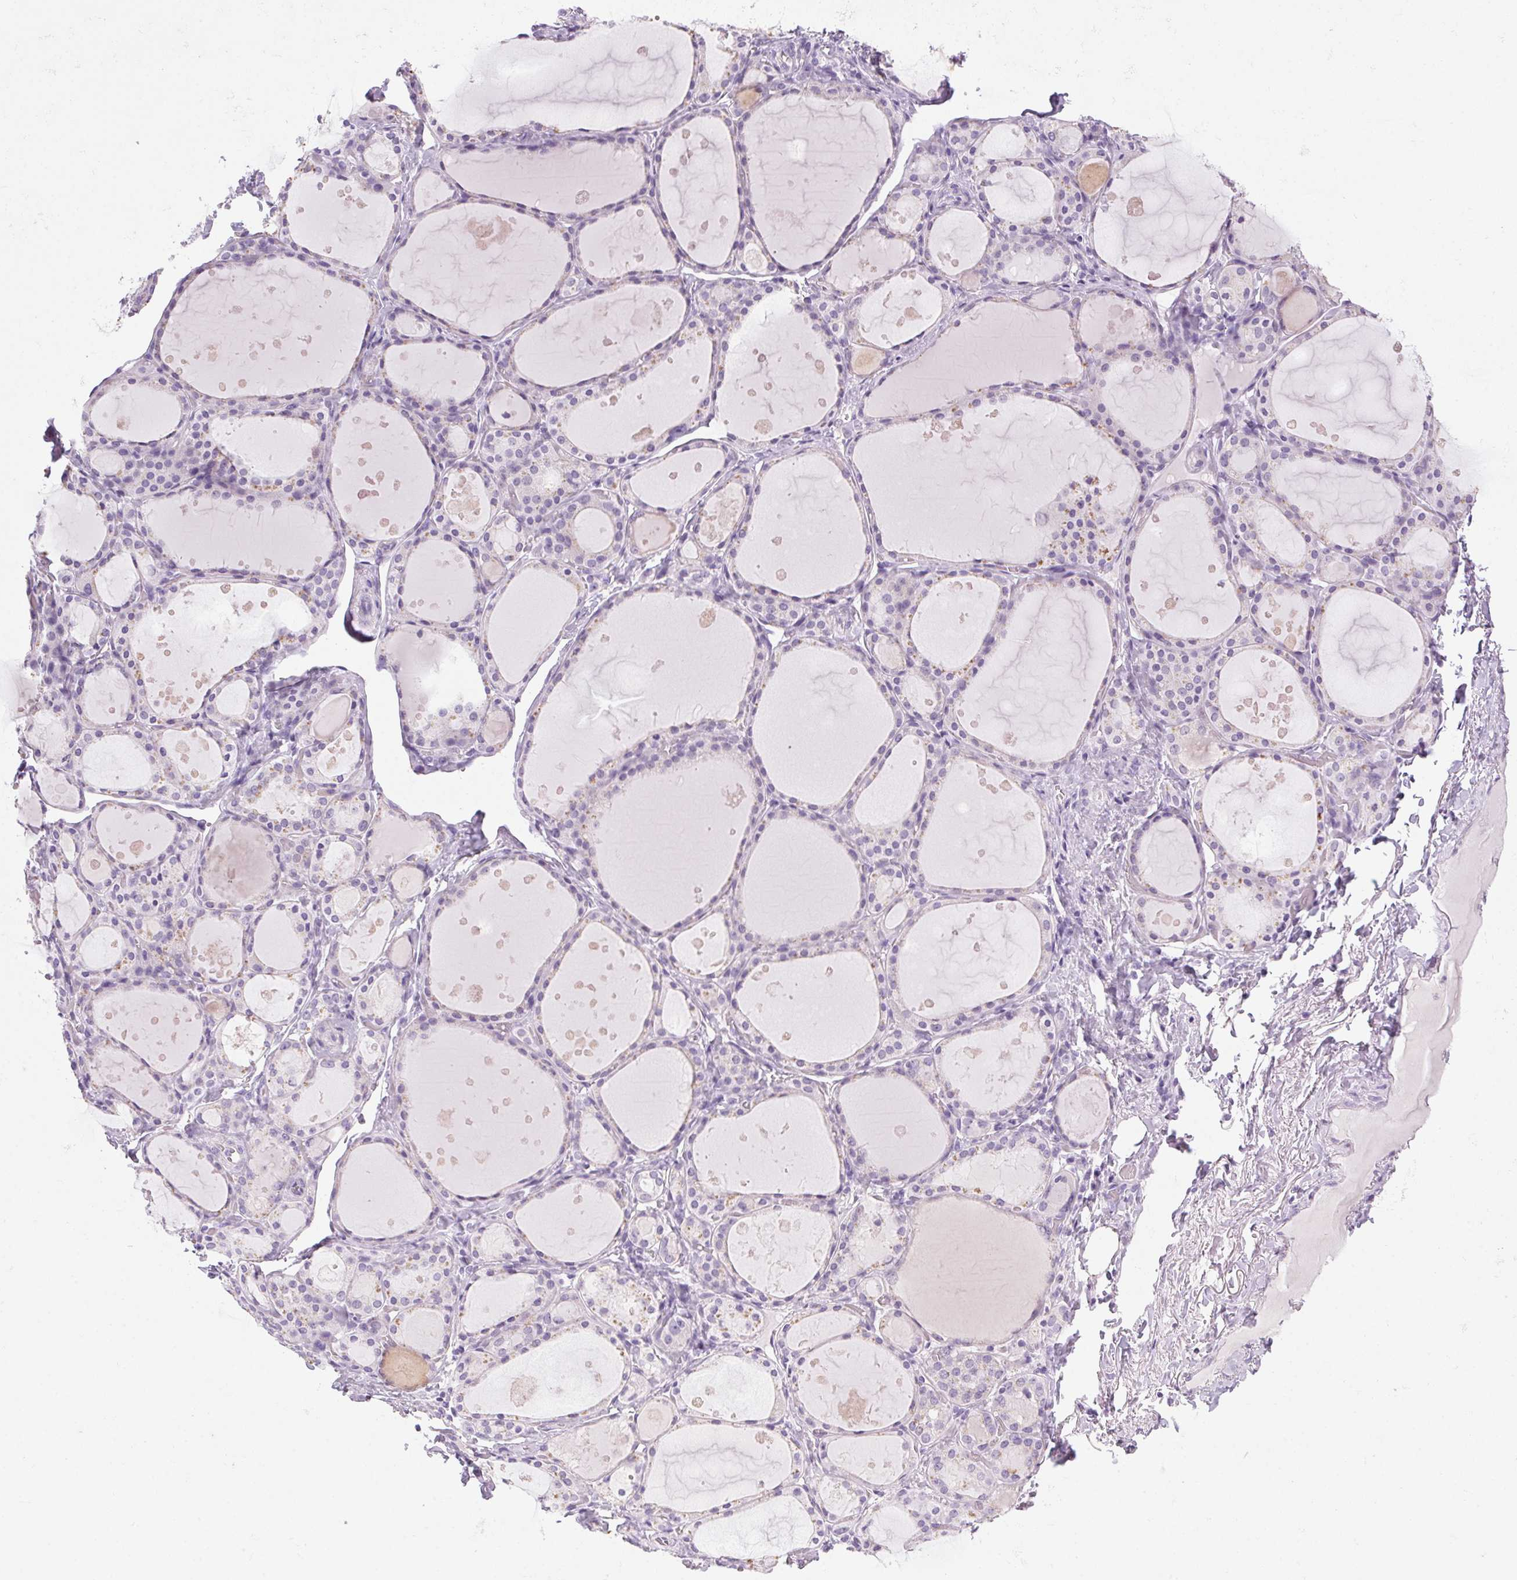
{"staining": {"intensity": "negative", "quantity": "none", "location": "none"}, "tissue": "thyroid gland", "cell_type": "Glandular cells", "image_type": "normal", "snomed": [{"axis": "morphology", "description": "Normal tissue, NOS"}, {"axis": "topography", "description": "Thyroid gland"}], "caption": "Immunohistochemistry photomicrograph of normal thyroid gland stained for a protein (brown), which demonstrates no staining in glandular cells.", "gene": "POPDC2", "patient": {"sex": "male", "age": 68}}